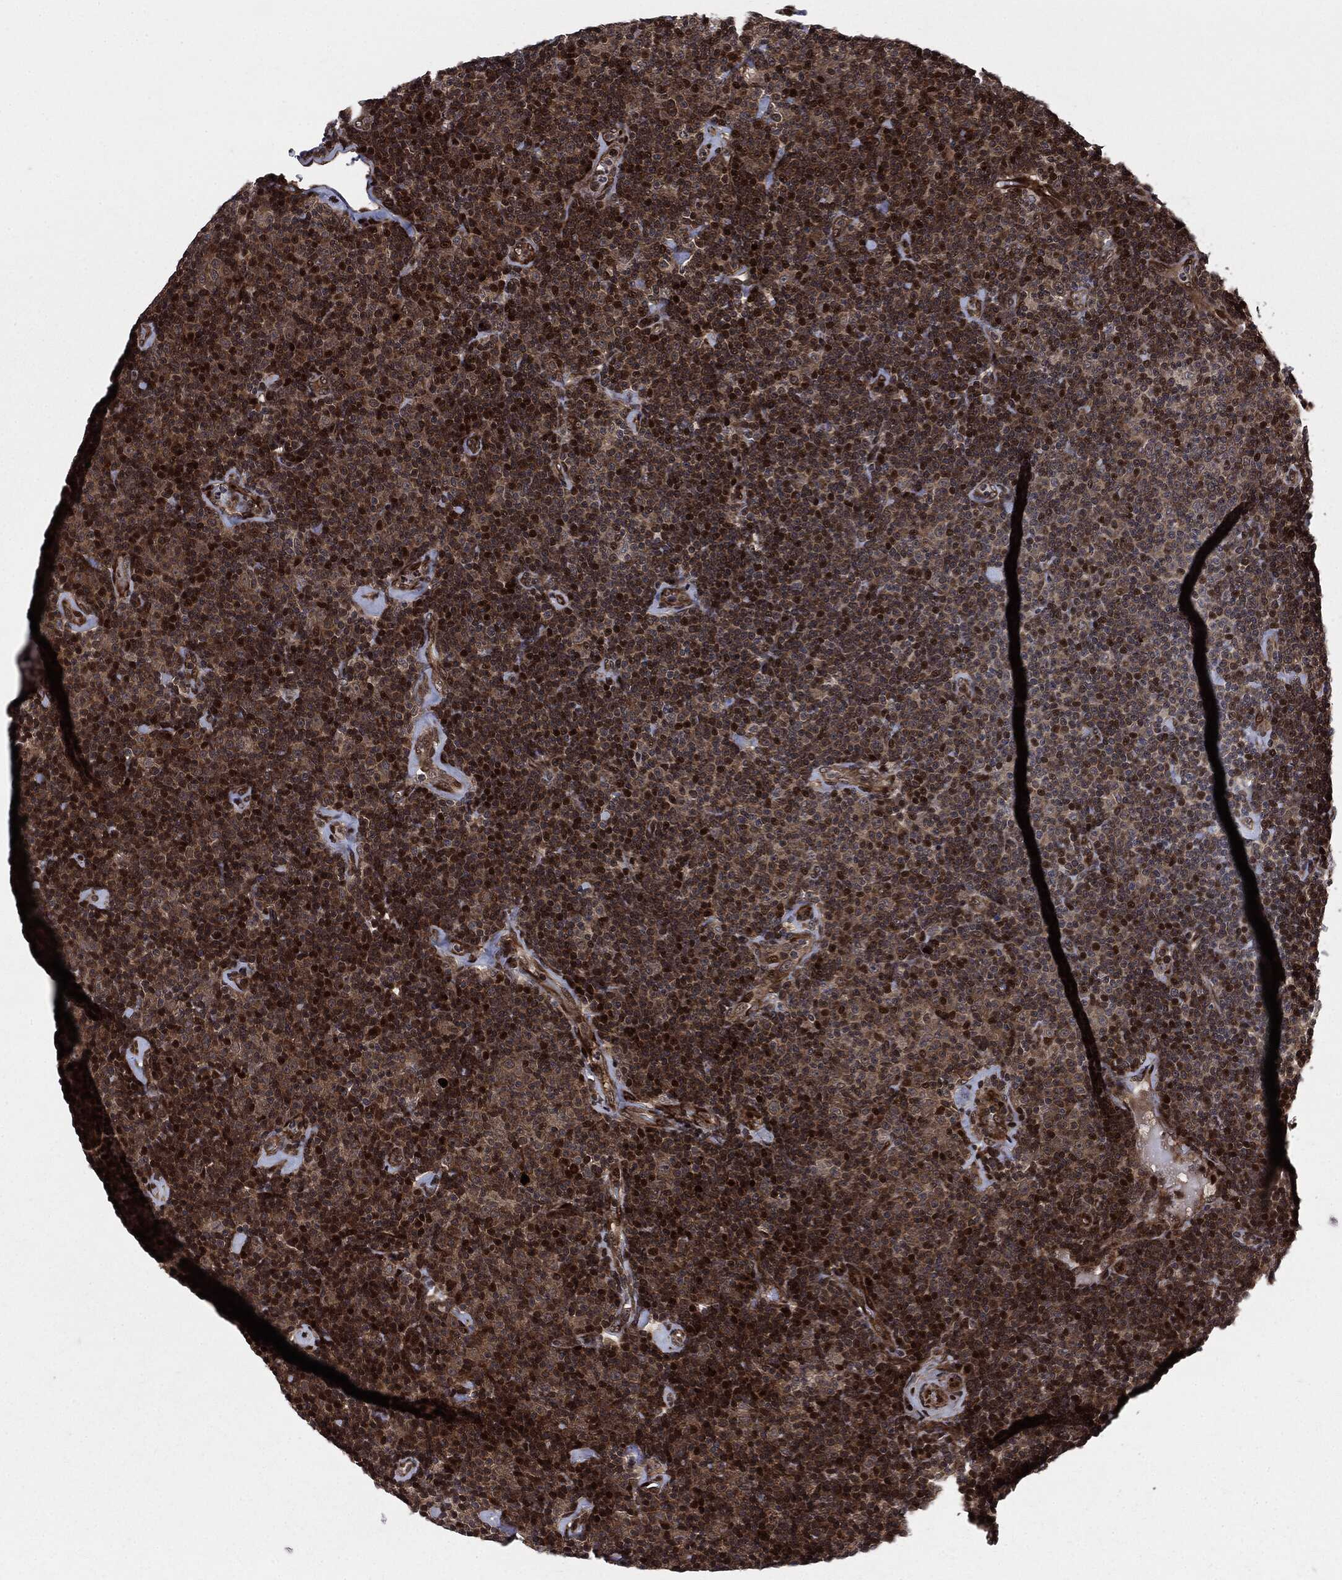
{"staining": {"intensity": "strong", "quantity": "25%-75%", "location": "cytoplasmic/membranous,nuclear"}, "tissue": "lymphoma", "cell_type": "Tumor cells", "image_type": "cancer", "snomed": [{"axis": "morphology", "description": "Malignant lymphoma, non-Hodgkin's type, Low grade"}, {"axis": "topography", "description": "Lymph node"}], "caption": "Low-grade malignant lymphoma, non-Hodgkin's type stained with a protein marker displays strong staining in tumor cells.", "gene": "SMAD4", "patient": {"sex": "male", "age": 81}}